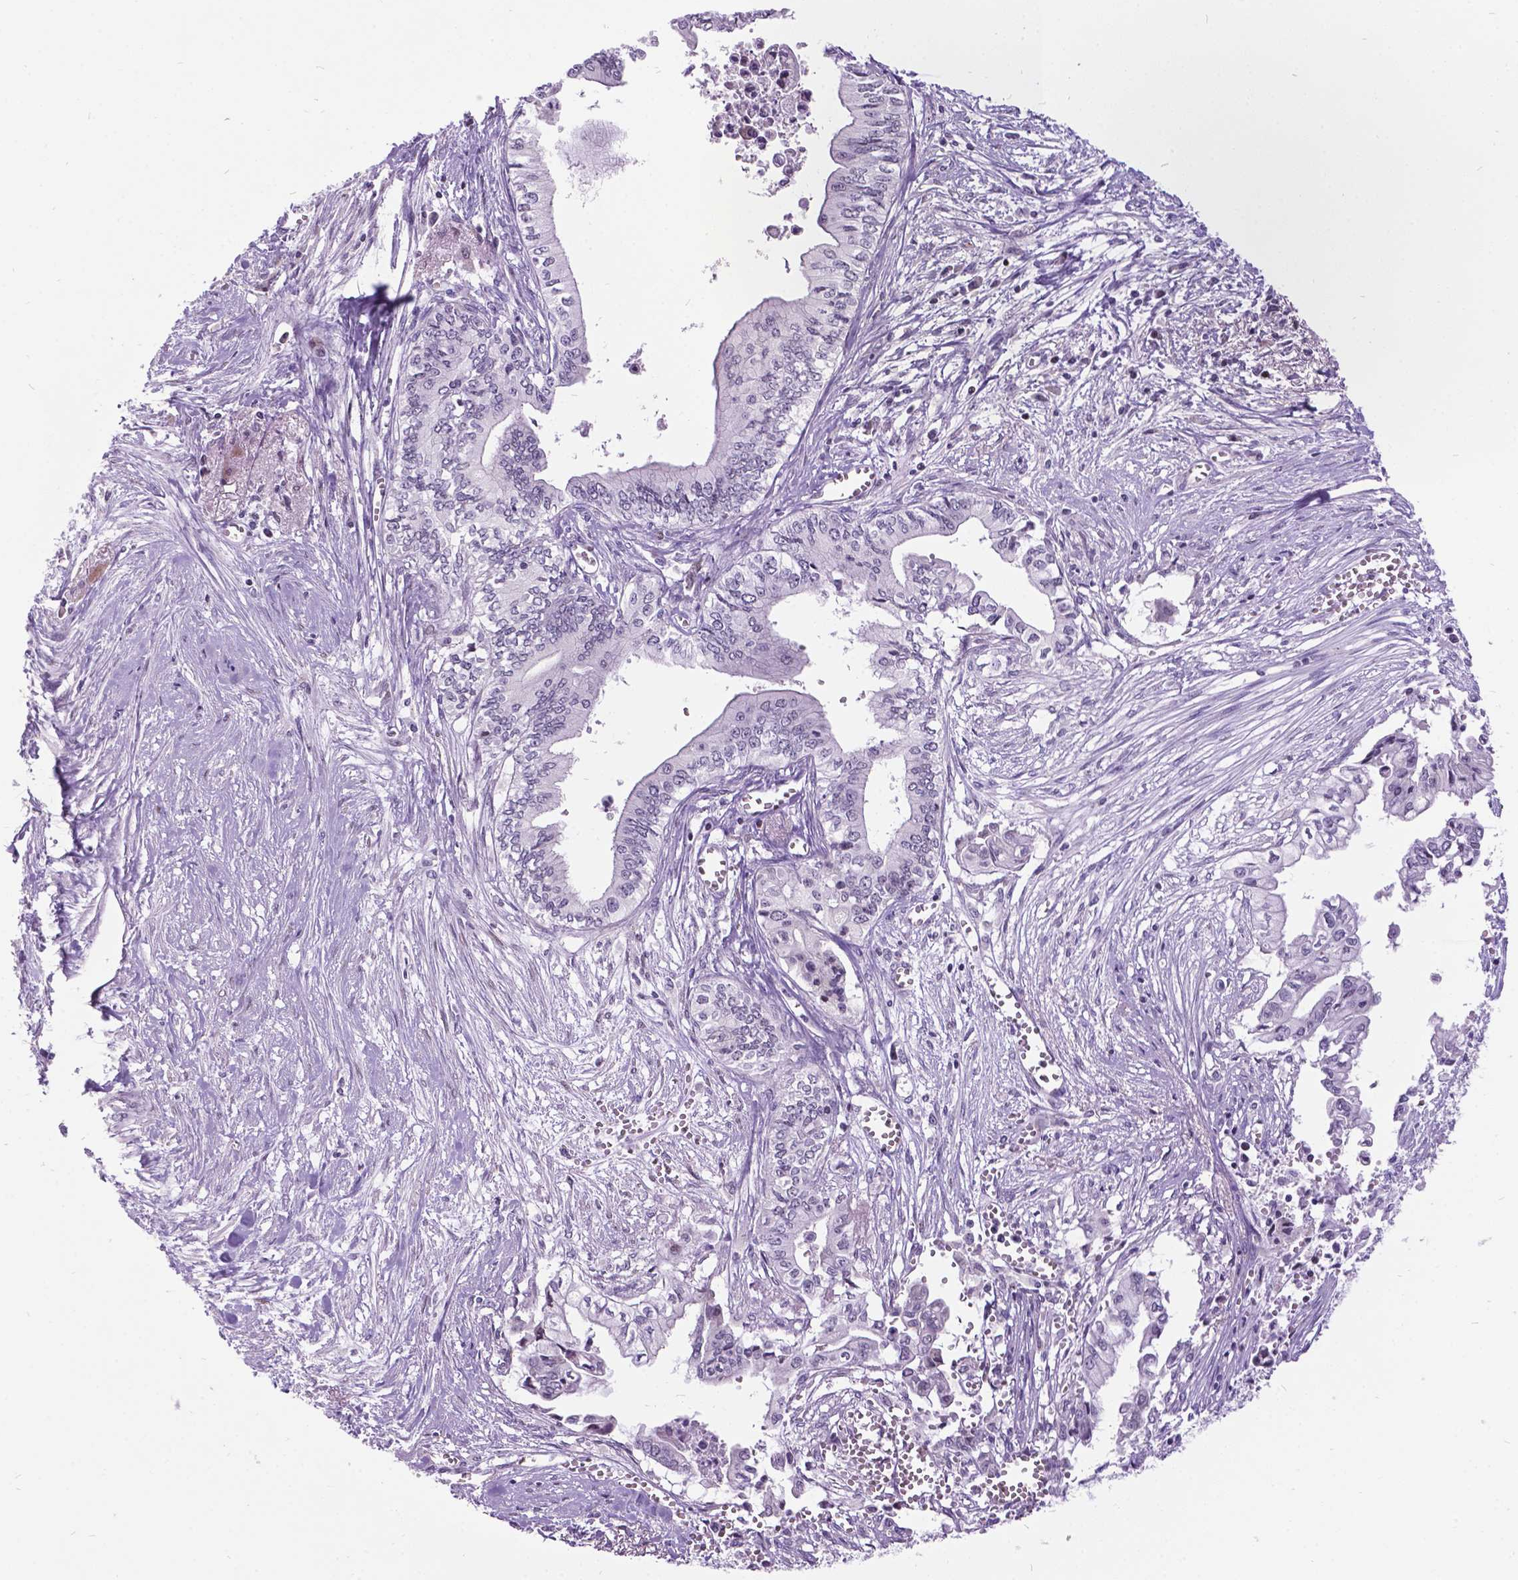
{"staining": {"intensity": "negative", "quantity": "none", "location": "none"}, "tissue": "pancreatic cancer", "cell_type": "Tumor cells", "image_type": "cancer", "snomed": [{"axis": "morphology", "description": "Adenocarcinoma, NOS"}, {"axis": "topography", "description": "Pancreas"}], "caption": "Immunohistochemistry (IHC) photomicrograph of pancreatic cancer stained for a protein (brown), which exhibits no staining in tumor cells. (Stains: DAB immunohistochemistry (IHC) with hematoxylin counter stain, Microscopy: brightfield microscopy at high magnification).", "gene": "DPF3", "patient": {"sex": "female", "age": 61}}